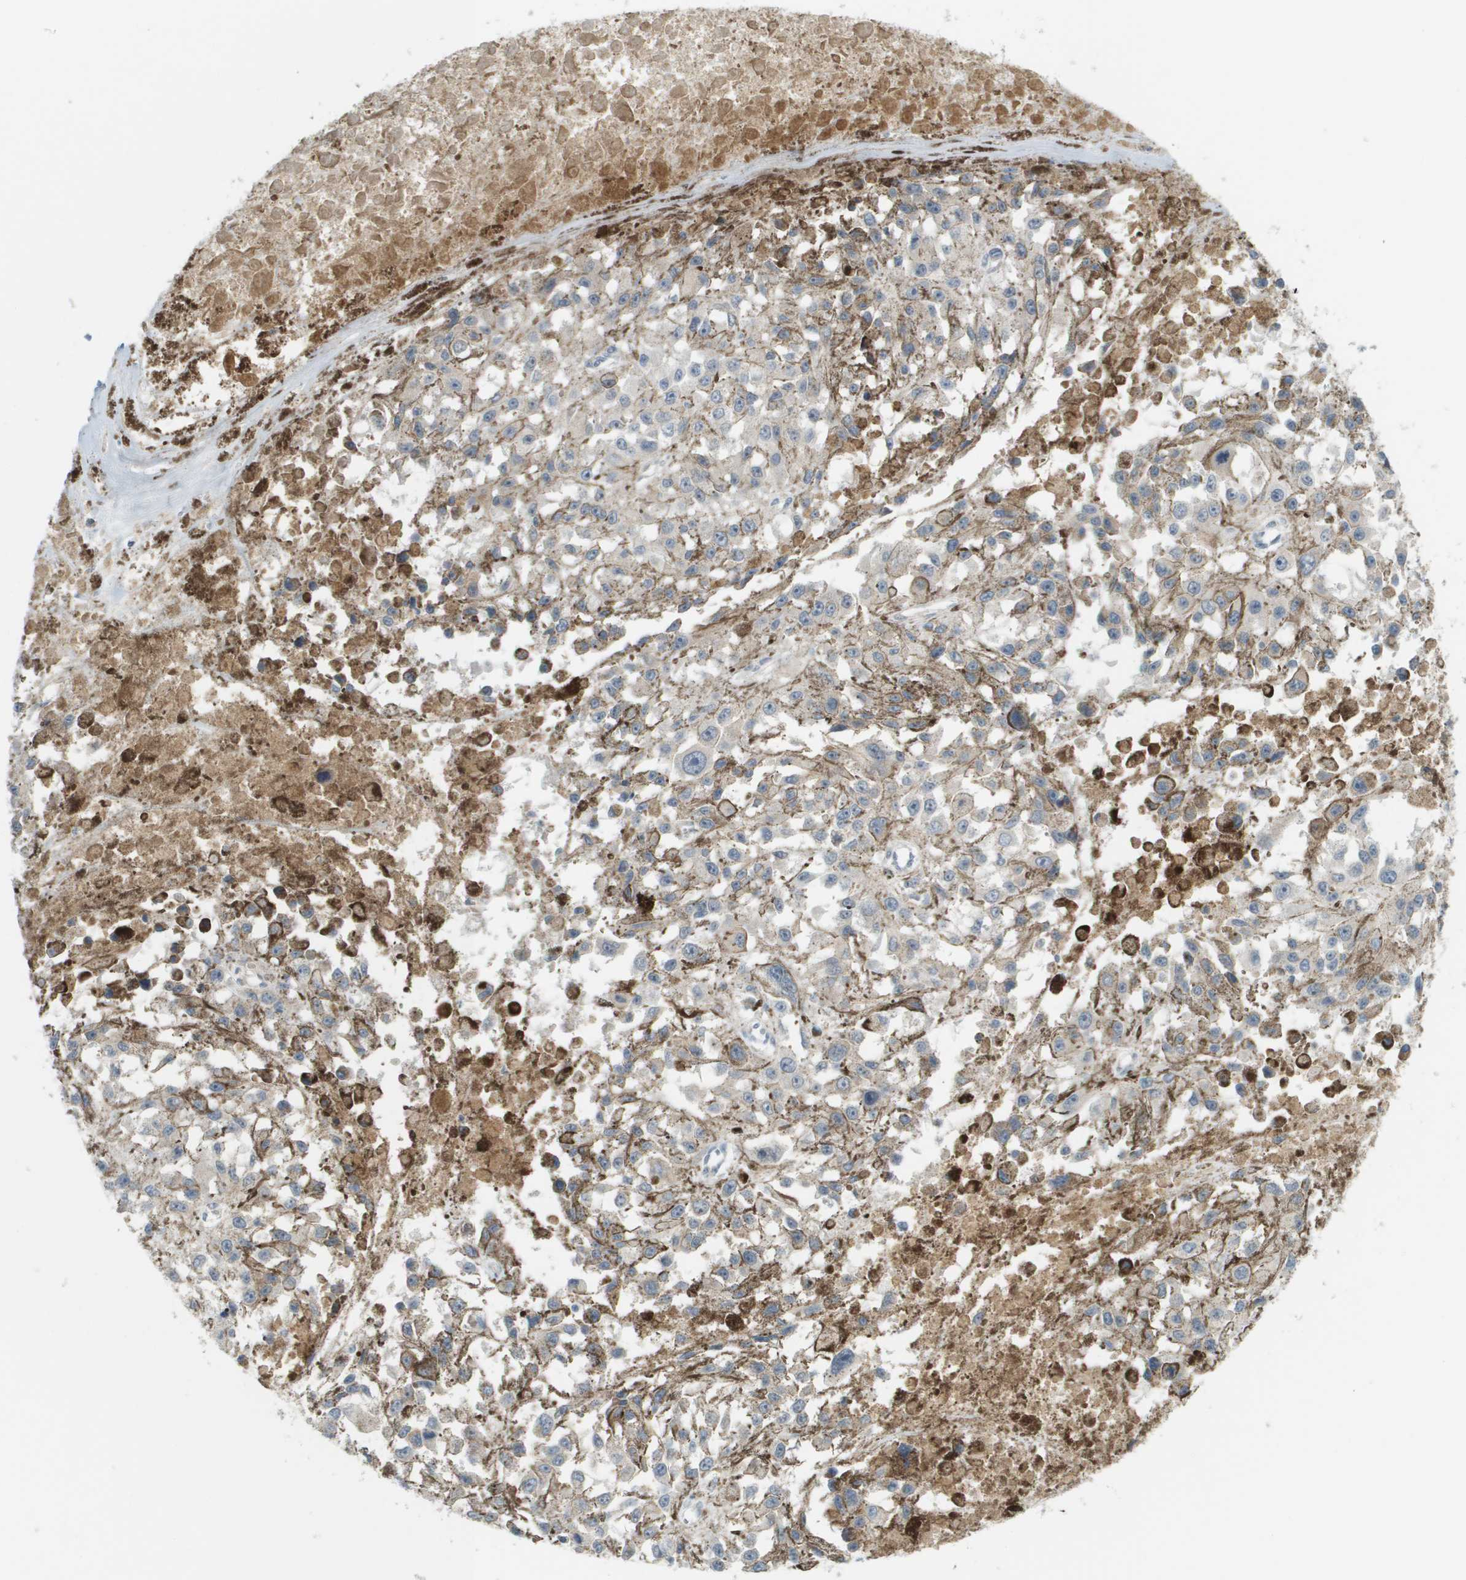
{"staining": {"intensity": "negative", "quantity": "none", "location": "none"}, "tissue": "melanoma", "cell_type": "Tumor cells", "image_type": "cancer", "snomed": [{"axis": "morphology", "description": "Malignant melanoma, Metastatic site"}, {"axis": "topography", "description": "Lymph node"}], "caption": "Tumor cells are negative for brown protein staining in malignant melanoma (metastatic site).", "gene": "PROC", "patient": {"sex": "male", "age": 59}}